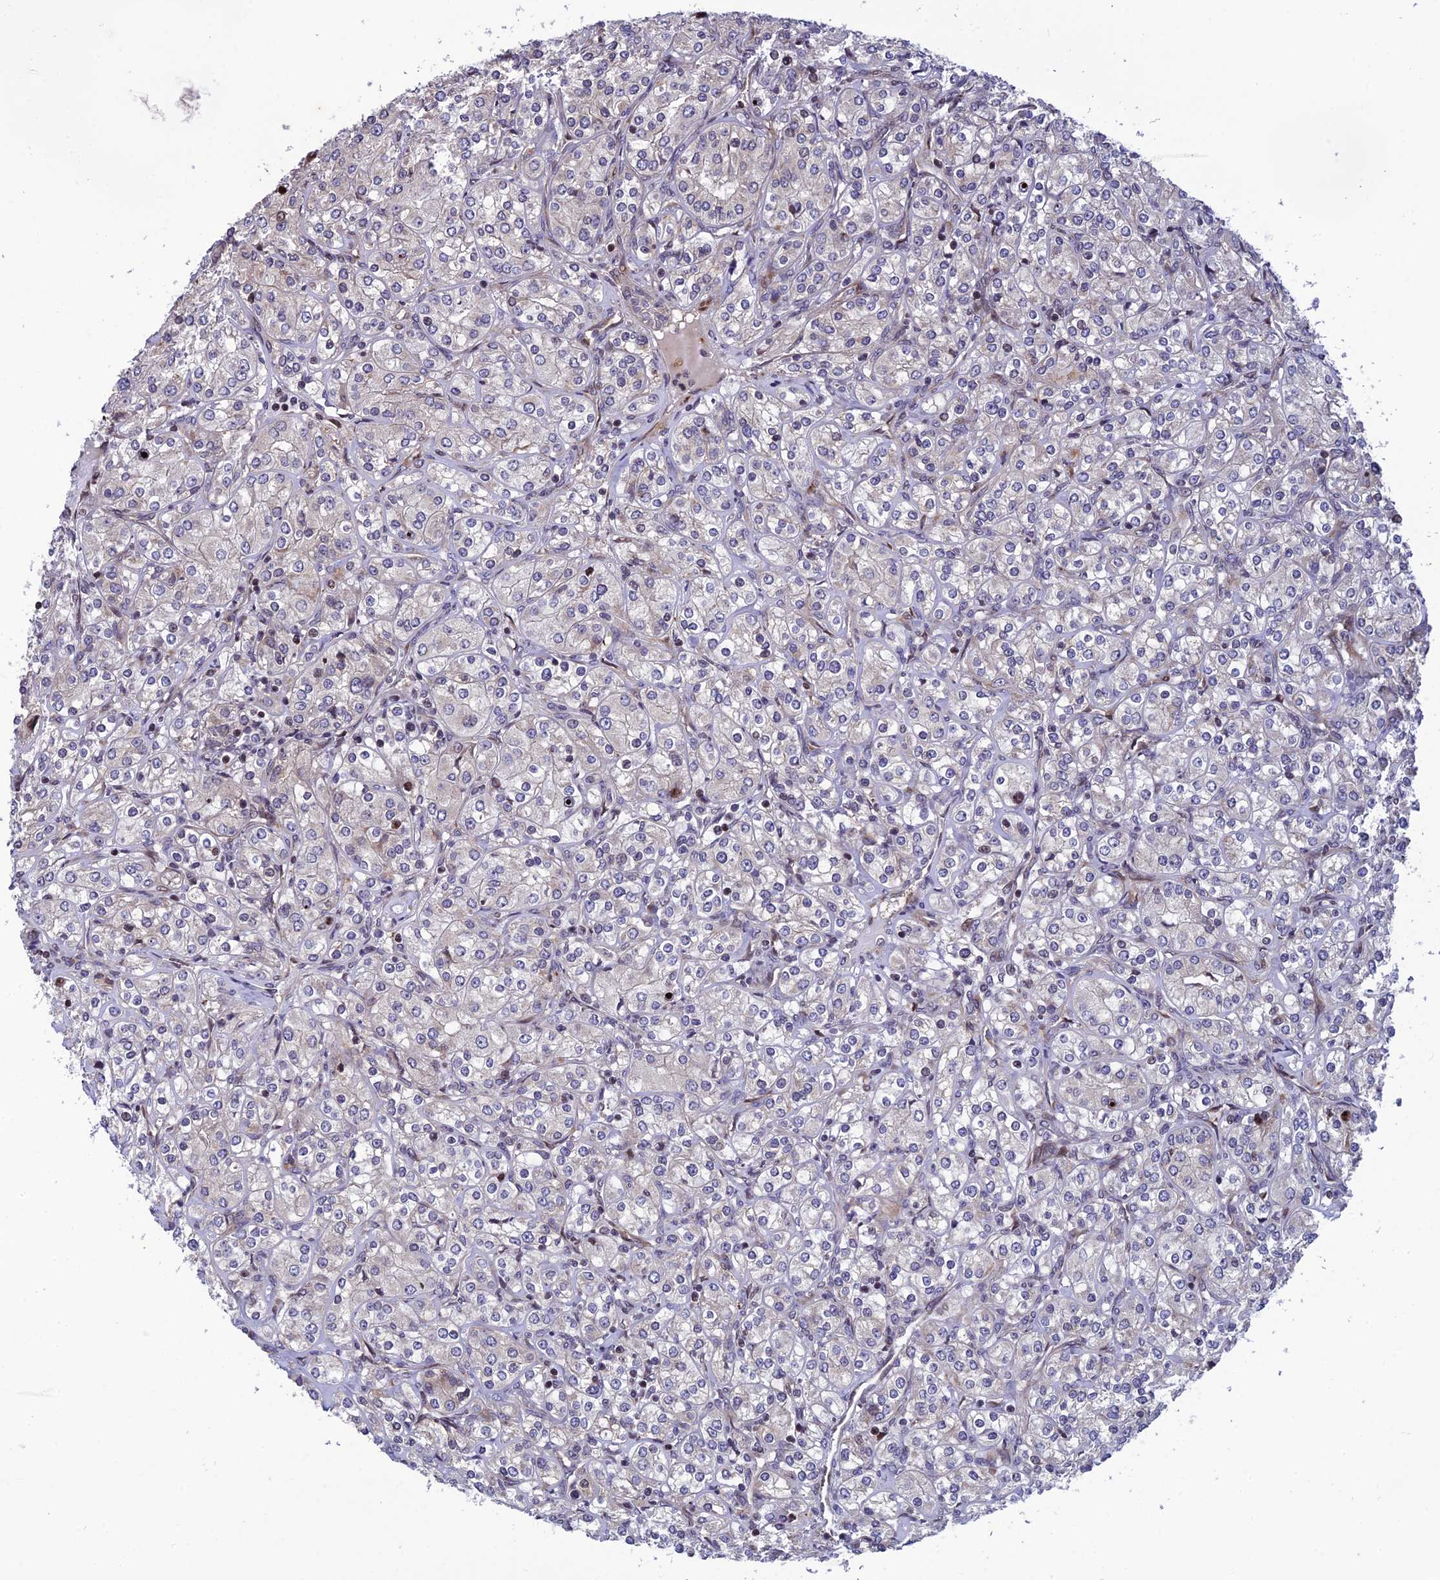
{"staining": {"intensity": "negative", "quantity": "none", "location": "none"}, "tissue": "renal cancer", "cell_type": "Tumor cells", "image_type": "cancer", "snomed": [{"axis": "morphology", "description": "Adenocarcinoma, NOS"}, {"axis": "topography", "description": "Kidney"}], "caption": "Tumor cells are negative for brown protein staining in renal cancer (adenocarcinoma). The staining was performed using DAB to visualize the protein expression in brown, while the nuclei were stained in blue with hematoxylin (Magnification: 20x).", "gene": "SMIM7", "patient": {"sex": "male", "age": 77}}